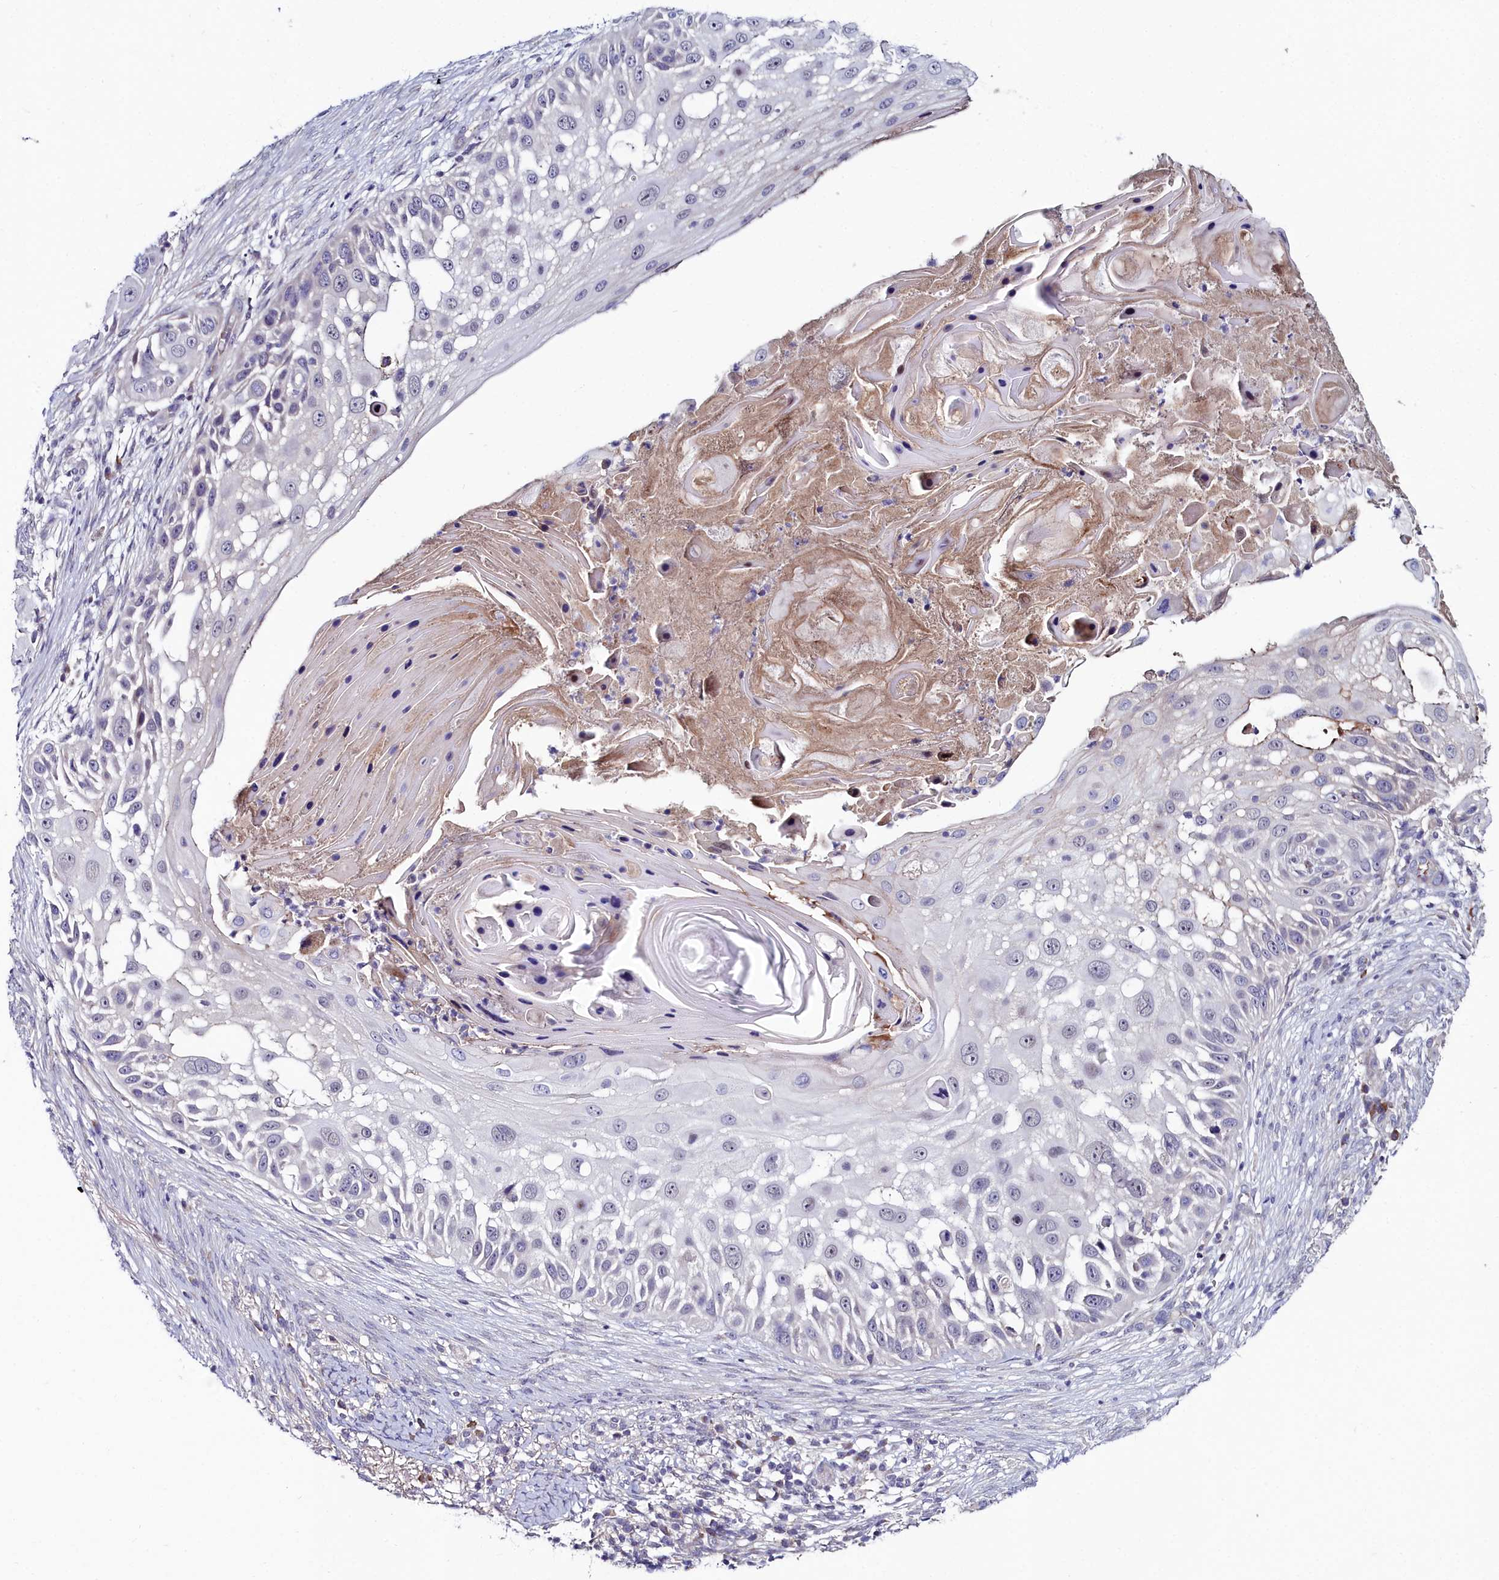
{"staining": {"intensity": "negative", "quantity": "none", "location": "none"}, "tissue": "skin cancer", "cell_type": "Tumor cells", "image_type": "cancer", "snomed": [{"axis": "morphology", "description": "Squamous cell carcinoma, NOS"}, {"axis": "topography", "description": "Skin"}], "caption": "High magnification brightfield microscopy of skin squamous cell carcinoma stained with DAB (3,3'-diaminobenzidine) (brown) and counterstained with hematoxylin (blue): tumor cells show no significant positivity.", "gene": "KCTD18", "patient": {"sex": "female", "age": 44}}